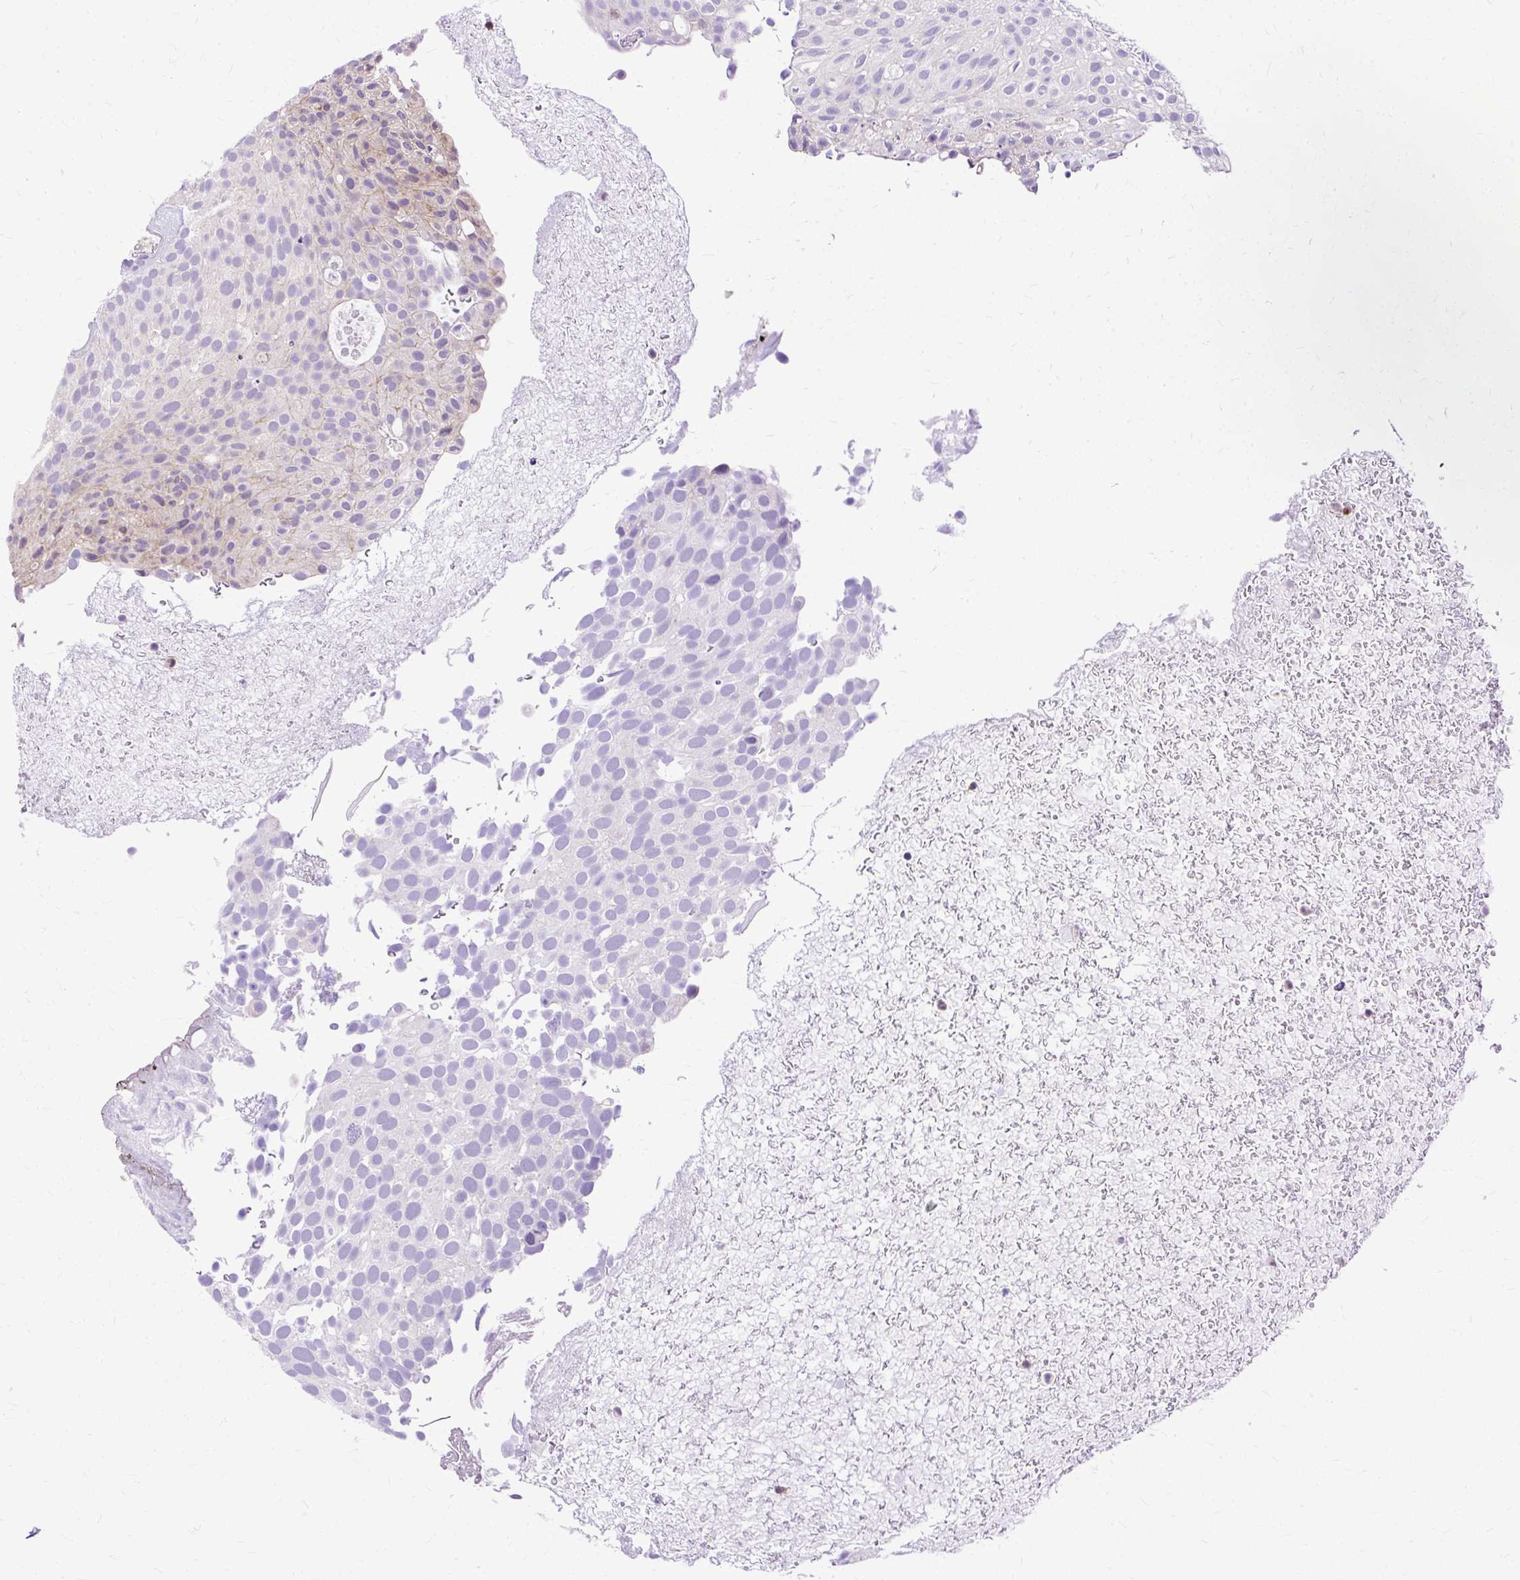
{"staining": {"intensity": "negative", "quantity": "none", "location": "none"}, "tissue": "urothelial cancer", "cell_type": "Tumor cells", "image_type": "cancer", "snomed": [{"axis": "morphology", "description": "Urothelial carcinoma, Low grade"}, {"axis": "topography", "description": "Urinary bladder"}], "caption": "Immunohistochemistry histopathology image of neoplastic tissue: human urothelial cancer stained with DAB (3,3'-diaminobenzidine) reveals no significant protein expression in tumor cells. The staining was performed using DAB to visualize the protein expression in brown, while the nuclei were stained in blue with hematoxylin (Magnification: 20x).", "gene": "TWF2", "patient": {"sex": "male", "age": 78}}